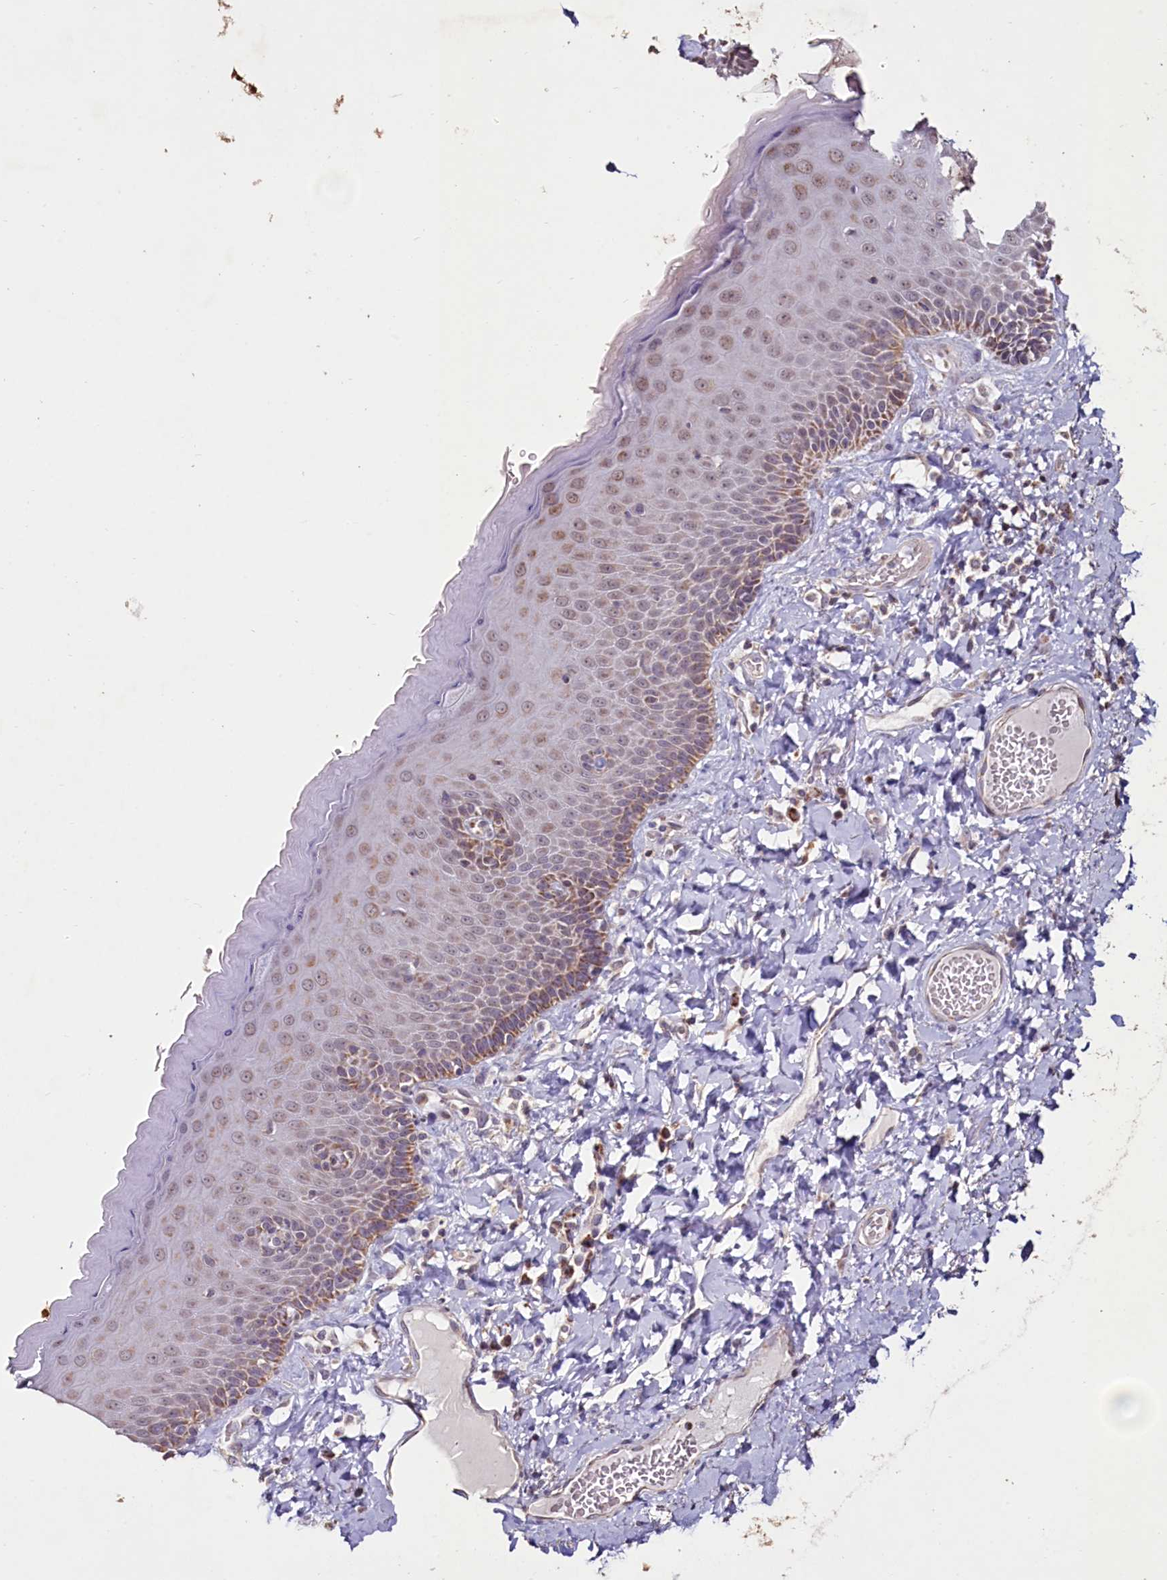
{"staining": {"intensity": "moderate", "quantity": "25%-75%", "location": "cytoplasmic/membranous,nuclear"}, "tissue": "skin", "cell_type": "Epidermal cells", "image_type": "normal", "snomed": [{"axis": "morphology", "description": "Normal tissue, NOS"}, {"axis": "topography", "description": "Anal"}], "caption": "Protein positivity by immunohistochemistry (IHC) displays moderate cytoplasmic/membranous,nuclear expression in about 25%-75% of epidermal cells in normal skin.", "gene": "PDE6D", "patient": {"sex": "male", "age": 69}}